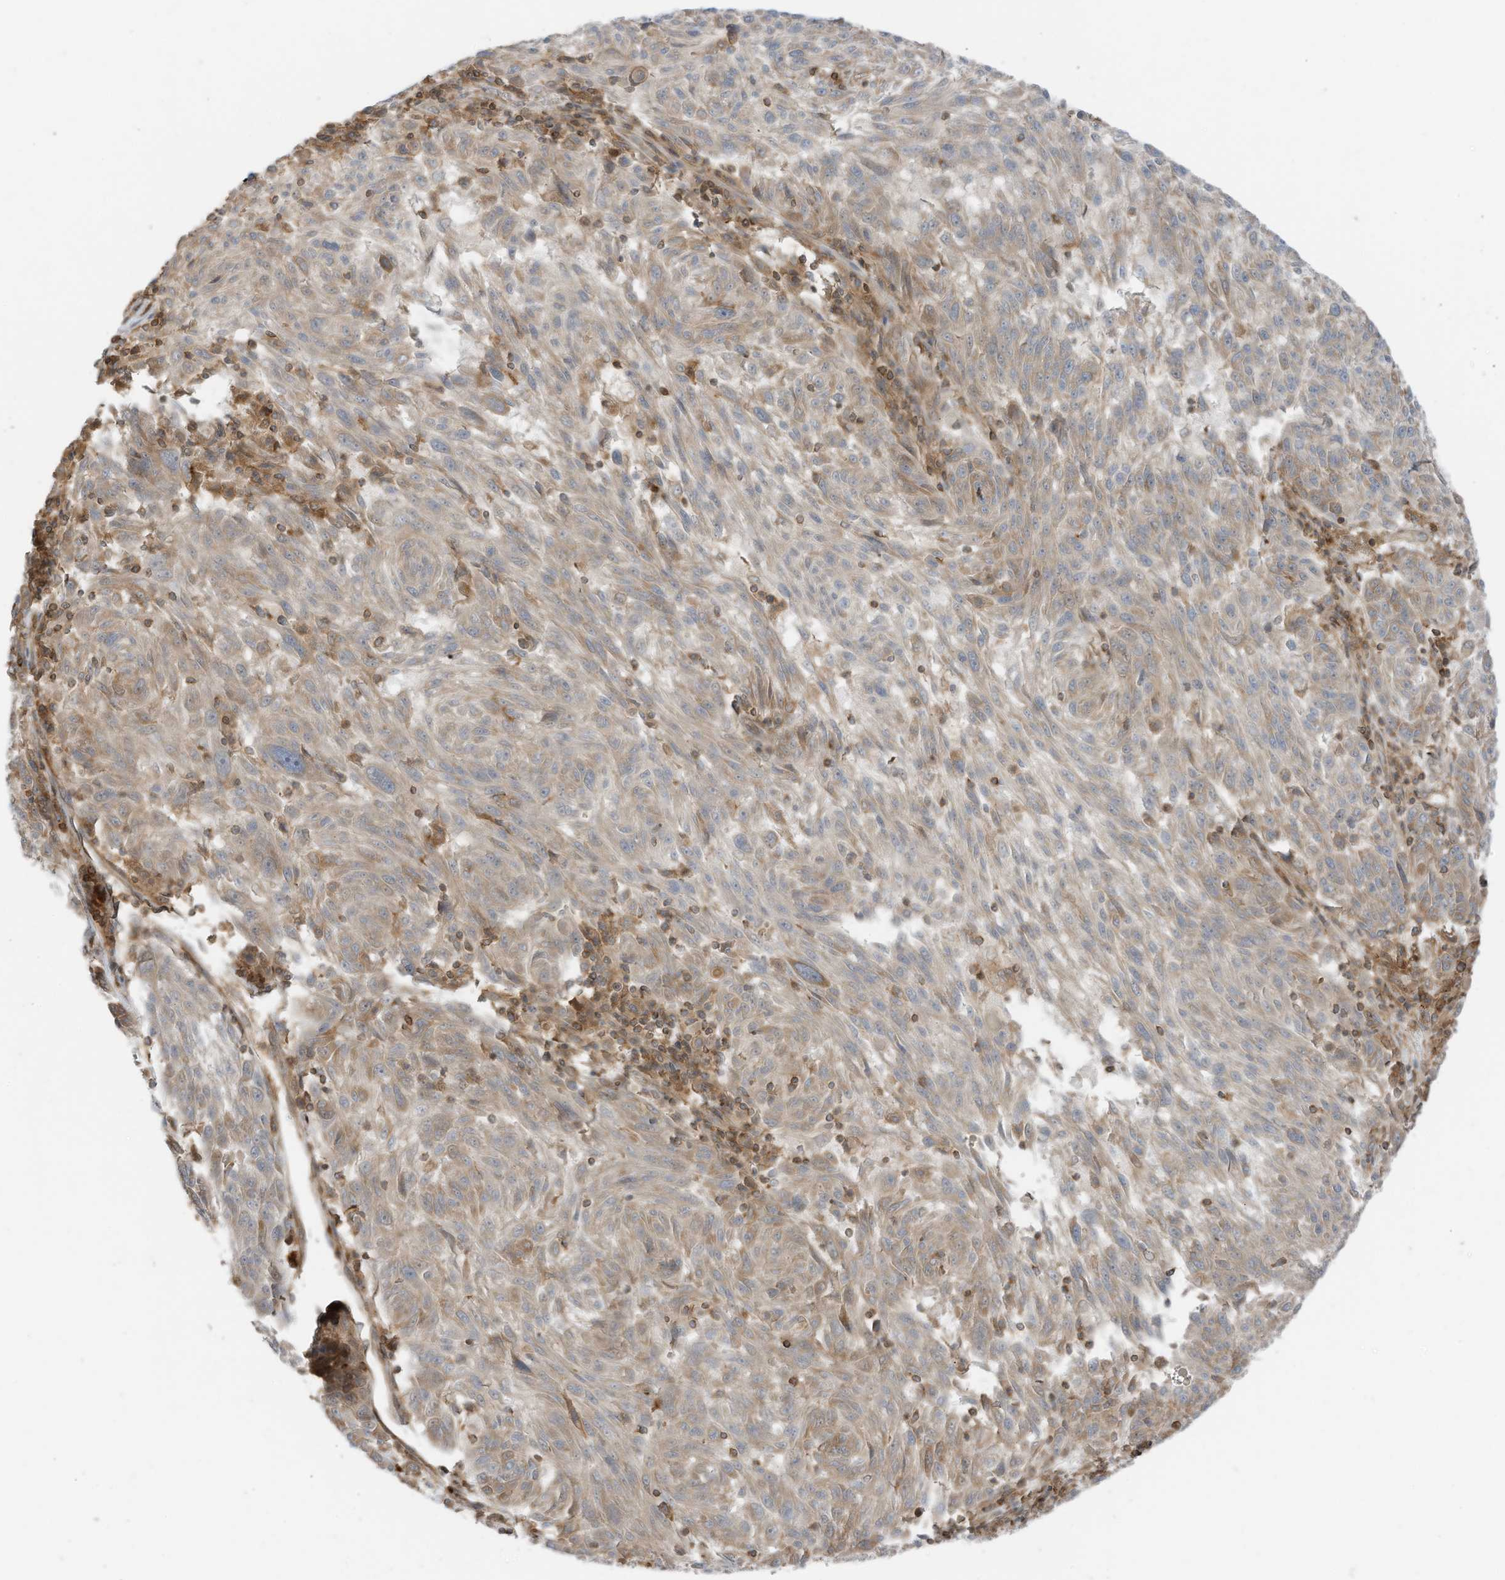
{"staining": {"intensity": "weak", "quantity": "25%-75%", "location": "cytoplasmic/membranous"}, "tissue": "melanoma", "cell_type": "Tumor cells", "image_type": "cancer", "snomed": [{"axis": "morphology", "description": "Malignant melanoma, NOS"}, {"axis": "topography", "description": "Skin"}], "caption": "Tumor cells exhibit low levels of weak cytoplasmic/membranous expression in approximately 25%-75% of cells in human malignant melanoma.", "gene": "SLC25A12", "patient": {"sex": "male", "age": 53}}